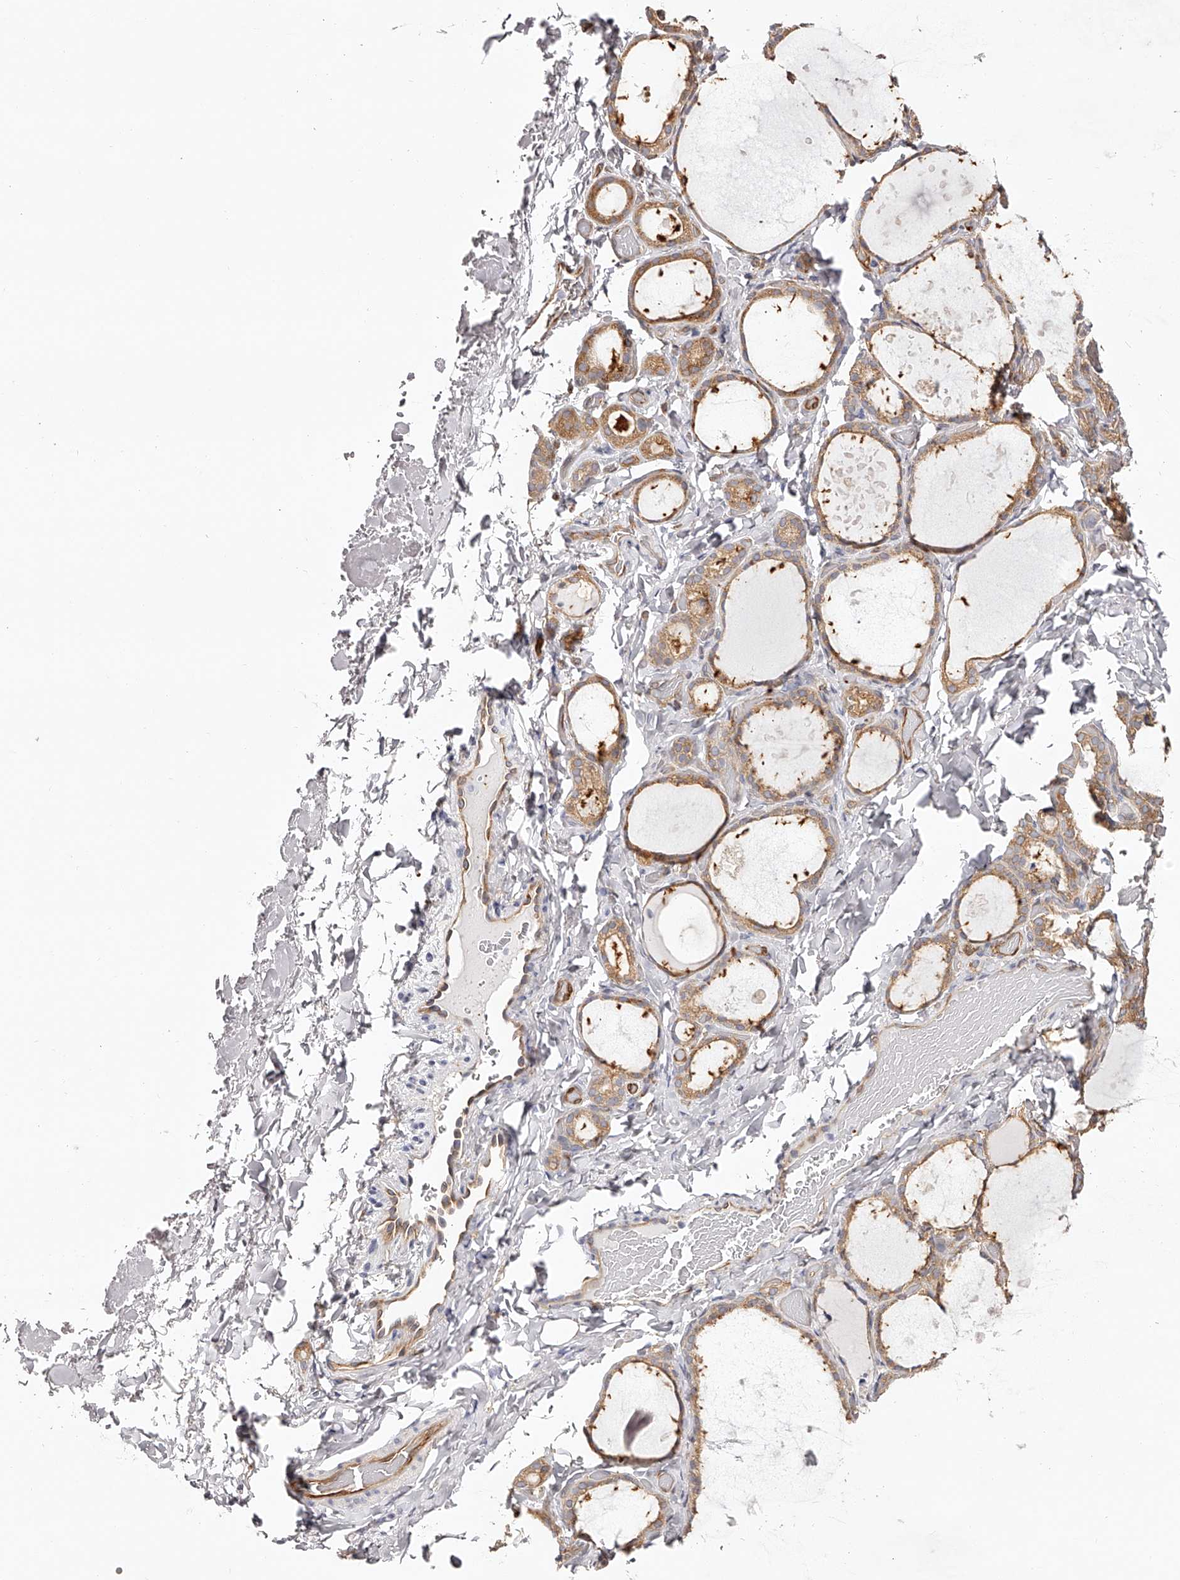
{"staining": {"intensity": "moderate", "quantity": ">75%", "location": "cytoplasmic/membranous"}, "tissue": "thyroid gland", "cell_type": "Glandular cells", "image_type": "normal", "snomed": [{"axis": "morphology", "description": "Normal tissue, NOS"}, {"axis": "topography", "description": "Thyroid gland"}], "caption": "Immunohistochemistry (IHC) photomicrograph of normal human thyroid gland stained for a protein (brown), which displays medium levels of moderate cytoplasmic/membranous staining in approximately >75% of glandular cells.", "gene": "LAP3", "patient": {"sex": "female", "age": 44}}